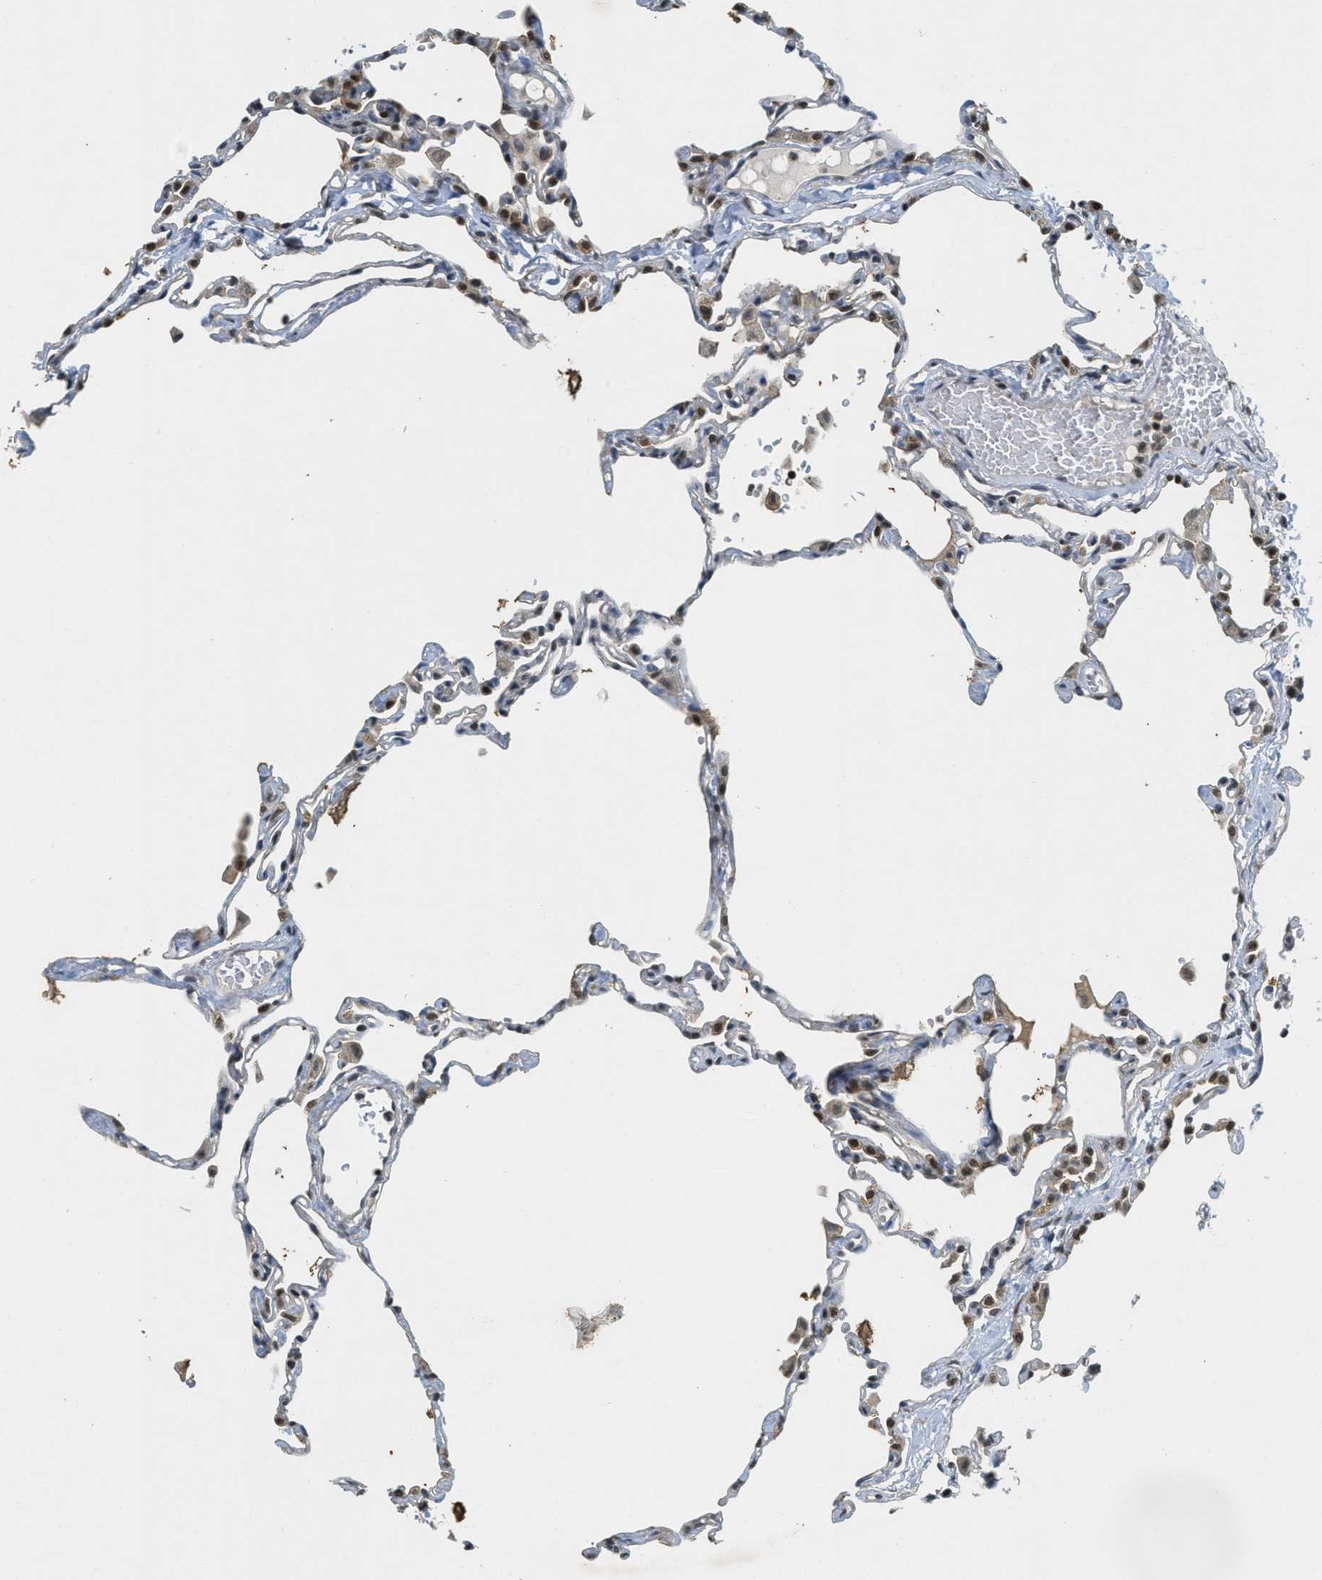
{"staining": {"intensity": "strong", "quantity": "25%-75%", "location": "nuclear"}, "tissue": "lung", "cell_type": "Alveolar cells", "image_type": "normal", "snomed": [{"axis": "morphology", "description": "Normal tissue, NOS"}, {"axis": "topography", "description": "Lung"}], "caption": "Protein expression analysis of unremarkable human lung reveals strong nuclear staining in approximately 25%-75% of alveolar cells. The staining is performed using DAB (3,3'-diaminobenzidine) brown chromogen to label protein expression. The nuclei are counter-stained blue using hematoxylin.", "gene": "DNAJB1", "patient": {"sex": "female", "age": 49}}